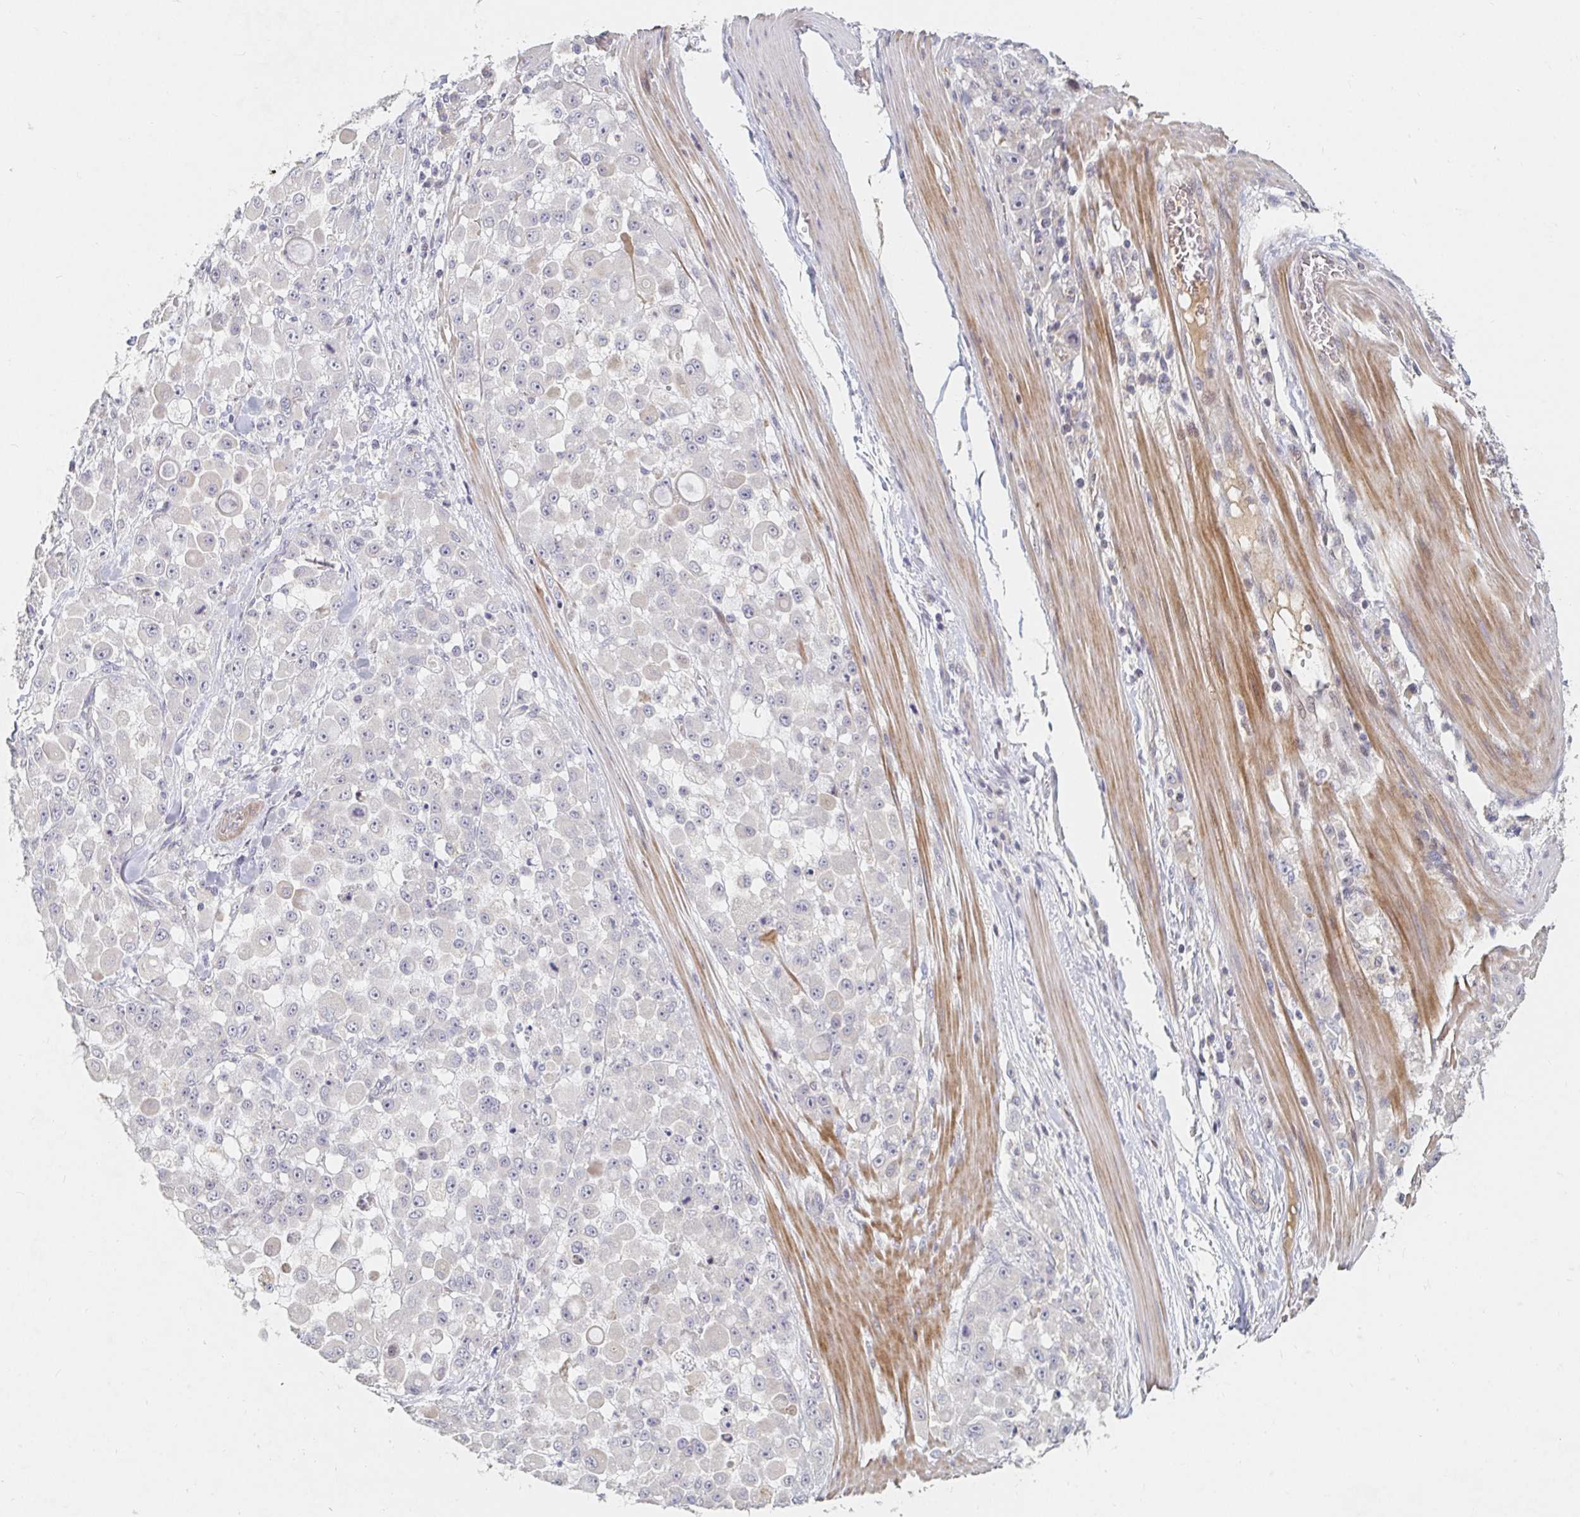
{"staining": {"intensity": "negative", "quantity": "none", "location": "none"}, "tissue": "stomach cancer", "cell_type": "Tumor cells", "image_type": "cancer", "snomed": [{"axis": "morphology", "description": "Adenocarcinoma, NOS"}, {"axis": "topography", "description": "Stomach"}], "caption": "Adenocarcinoma (stomach) stained for a protein using IHC demonstrates no positivity tumor cells.", "gene": "NME9", "patient": {"sex": "female", "age": 76}}